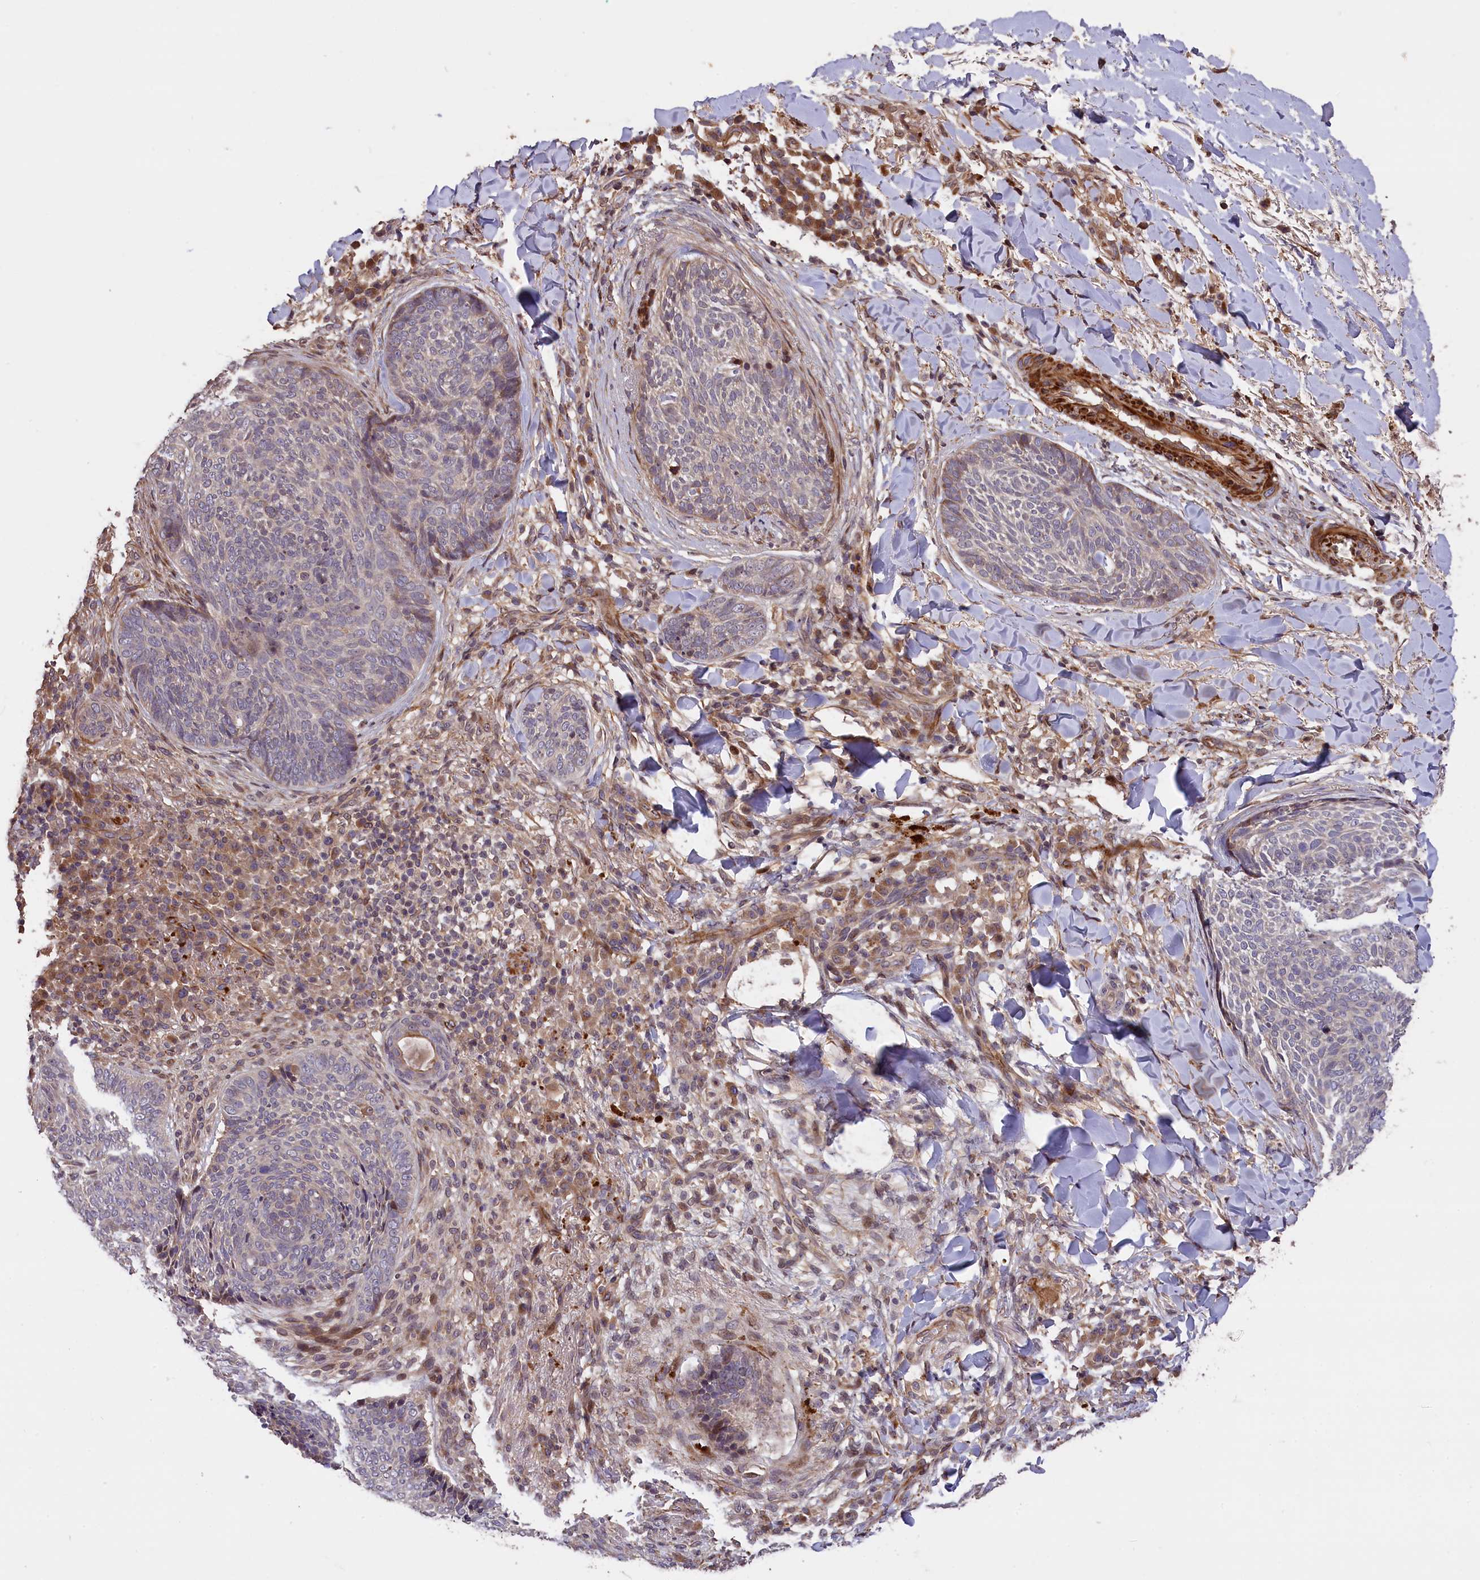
{"staining": {"intensity": "negative", "quantity": "none", "location": "none"}, "tissue": "skin cancer", "cell_type": "Tumor cells", "image_type": "cancer", "snomed": [{"axis": "morphology", "description": "Basal cell carcinoma"}, {"axis": "topography", "description": "Skin"}], "caption": "Tumor cells show no significant staining in skin basal cell carcinoma.", "gene": "DNAJB9", "patient": {"sex": "male", "age": 85}}